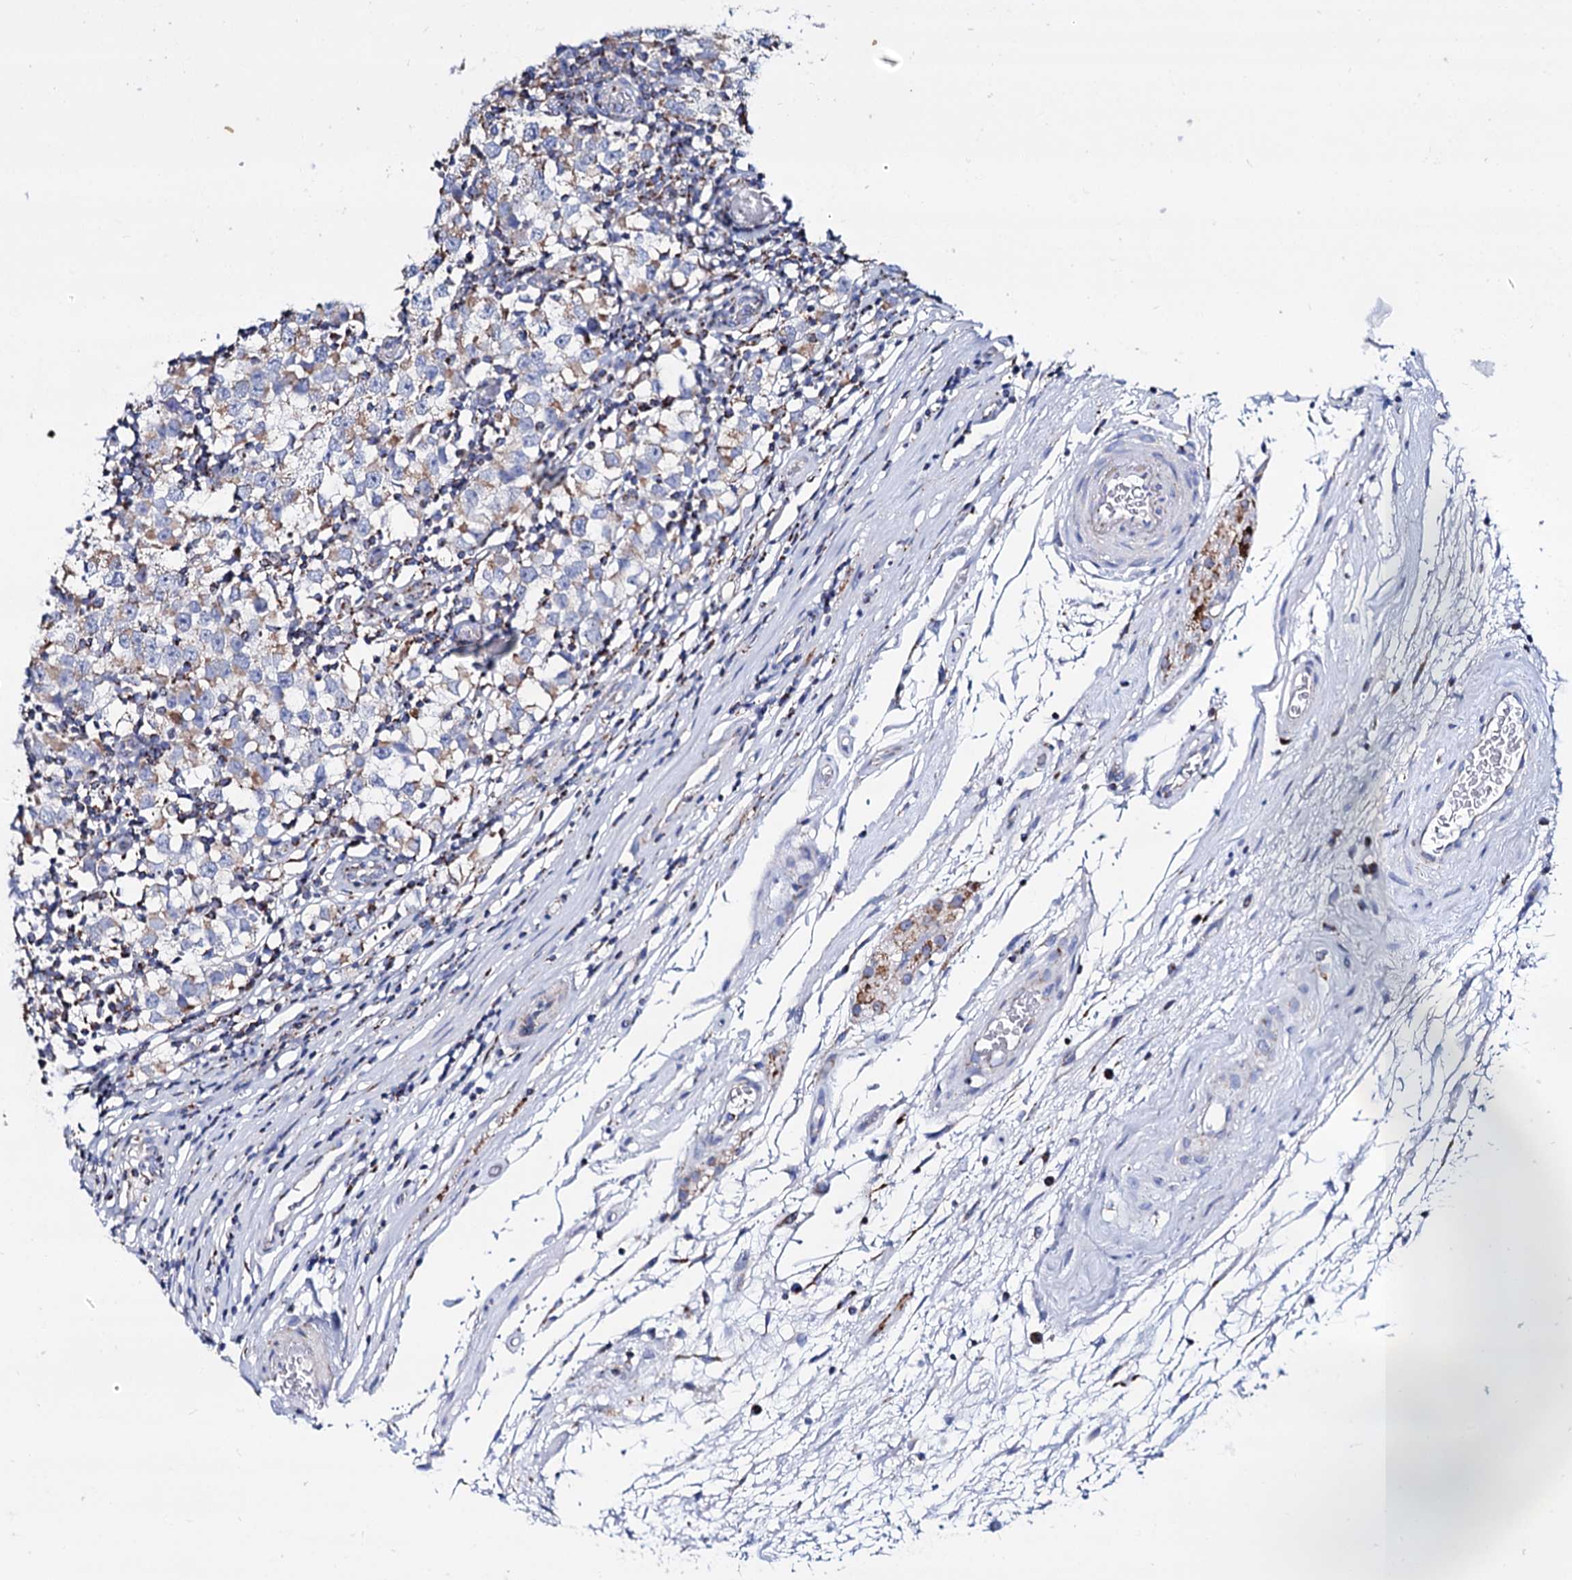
{"staining": {"intensity": "moderate", "quantity": "25%-75%", "location": "cytoplasmic/membranous"}, "tissue": "testis cancer", "cell_type": "Tumor cells", "image_type": "cancer", "snomed": [{"axis": "morphology", "description": "Seminoma, NOS"}, {"axis": "topography", "description": "Testis"}], "caption": "Immunohistochemical staining of human testis seminoma reveals medium levels of moderate cytoplasmic/membranous protein positivity in approximately 25%-75% of tumor cells.", "gene": "UBASH3B", "patient": {"sex": "male", "age": 65}}